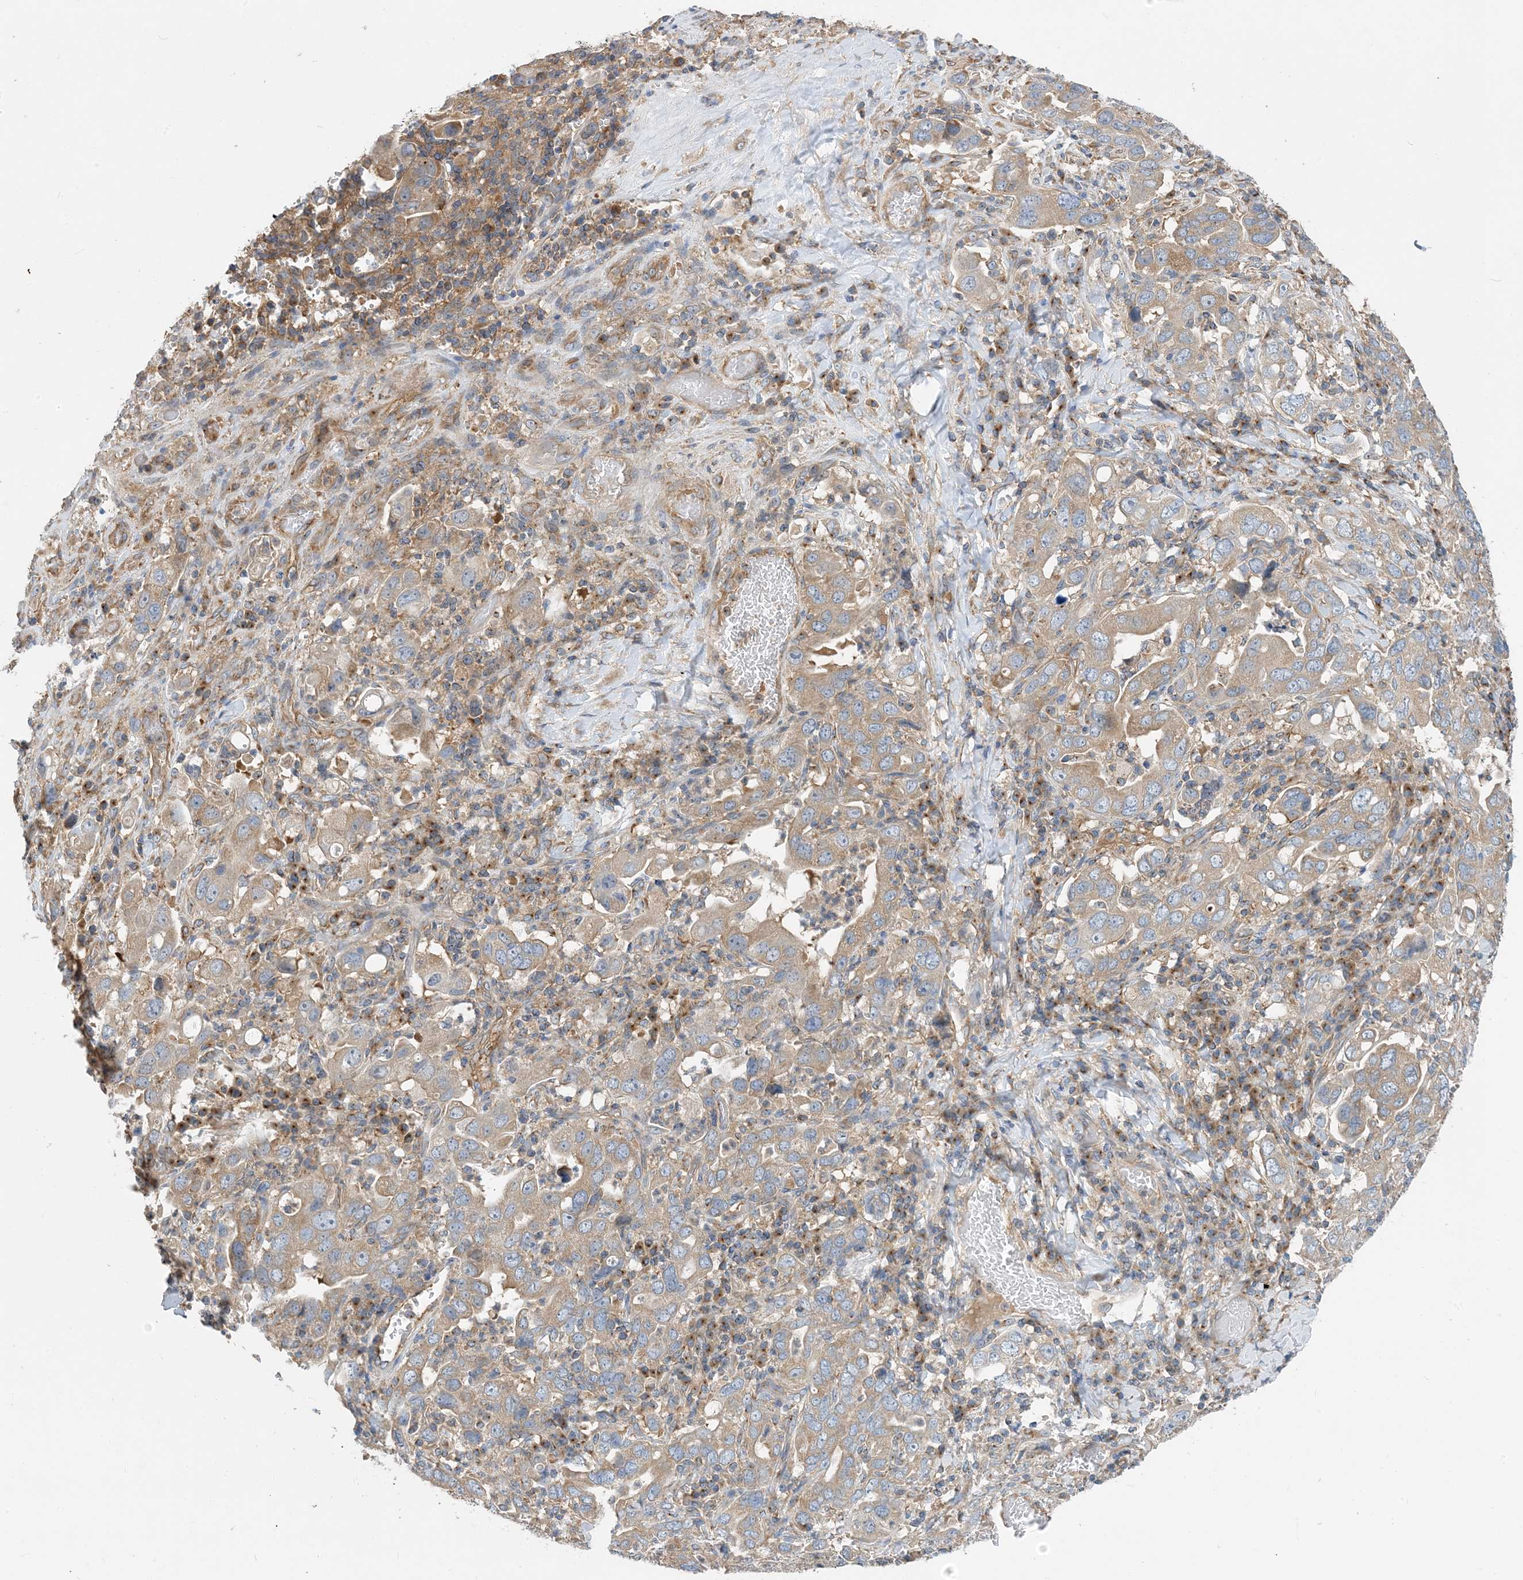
{"staining": {"intensity": "moderate", "quantity": "25%-75%", "location": "cytoplasmic/membranous"}, "tissue": "stomach cancer", "cell_type": "Tumor cells", "image_type": "cancer", "snomed": [{"axis": "morphology", "description": "Adenocarcinoma, NOS"}, {"axis": "topography", "description": "Stomach, upper"}], "caption": "Stomach adenocarcinoma was stained to show a protein in brown. There is medium levels of moderate cytoplasmic/membranous expression in about 25%-75% of tumor cells.", "gene": "SIDT1", "patient": {"sex": "male", "age": 62}}